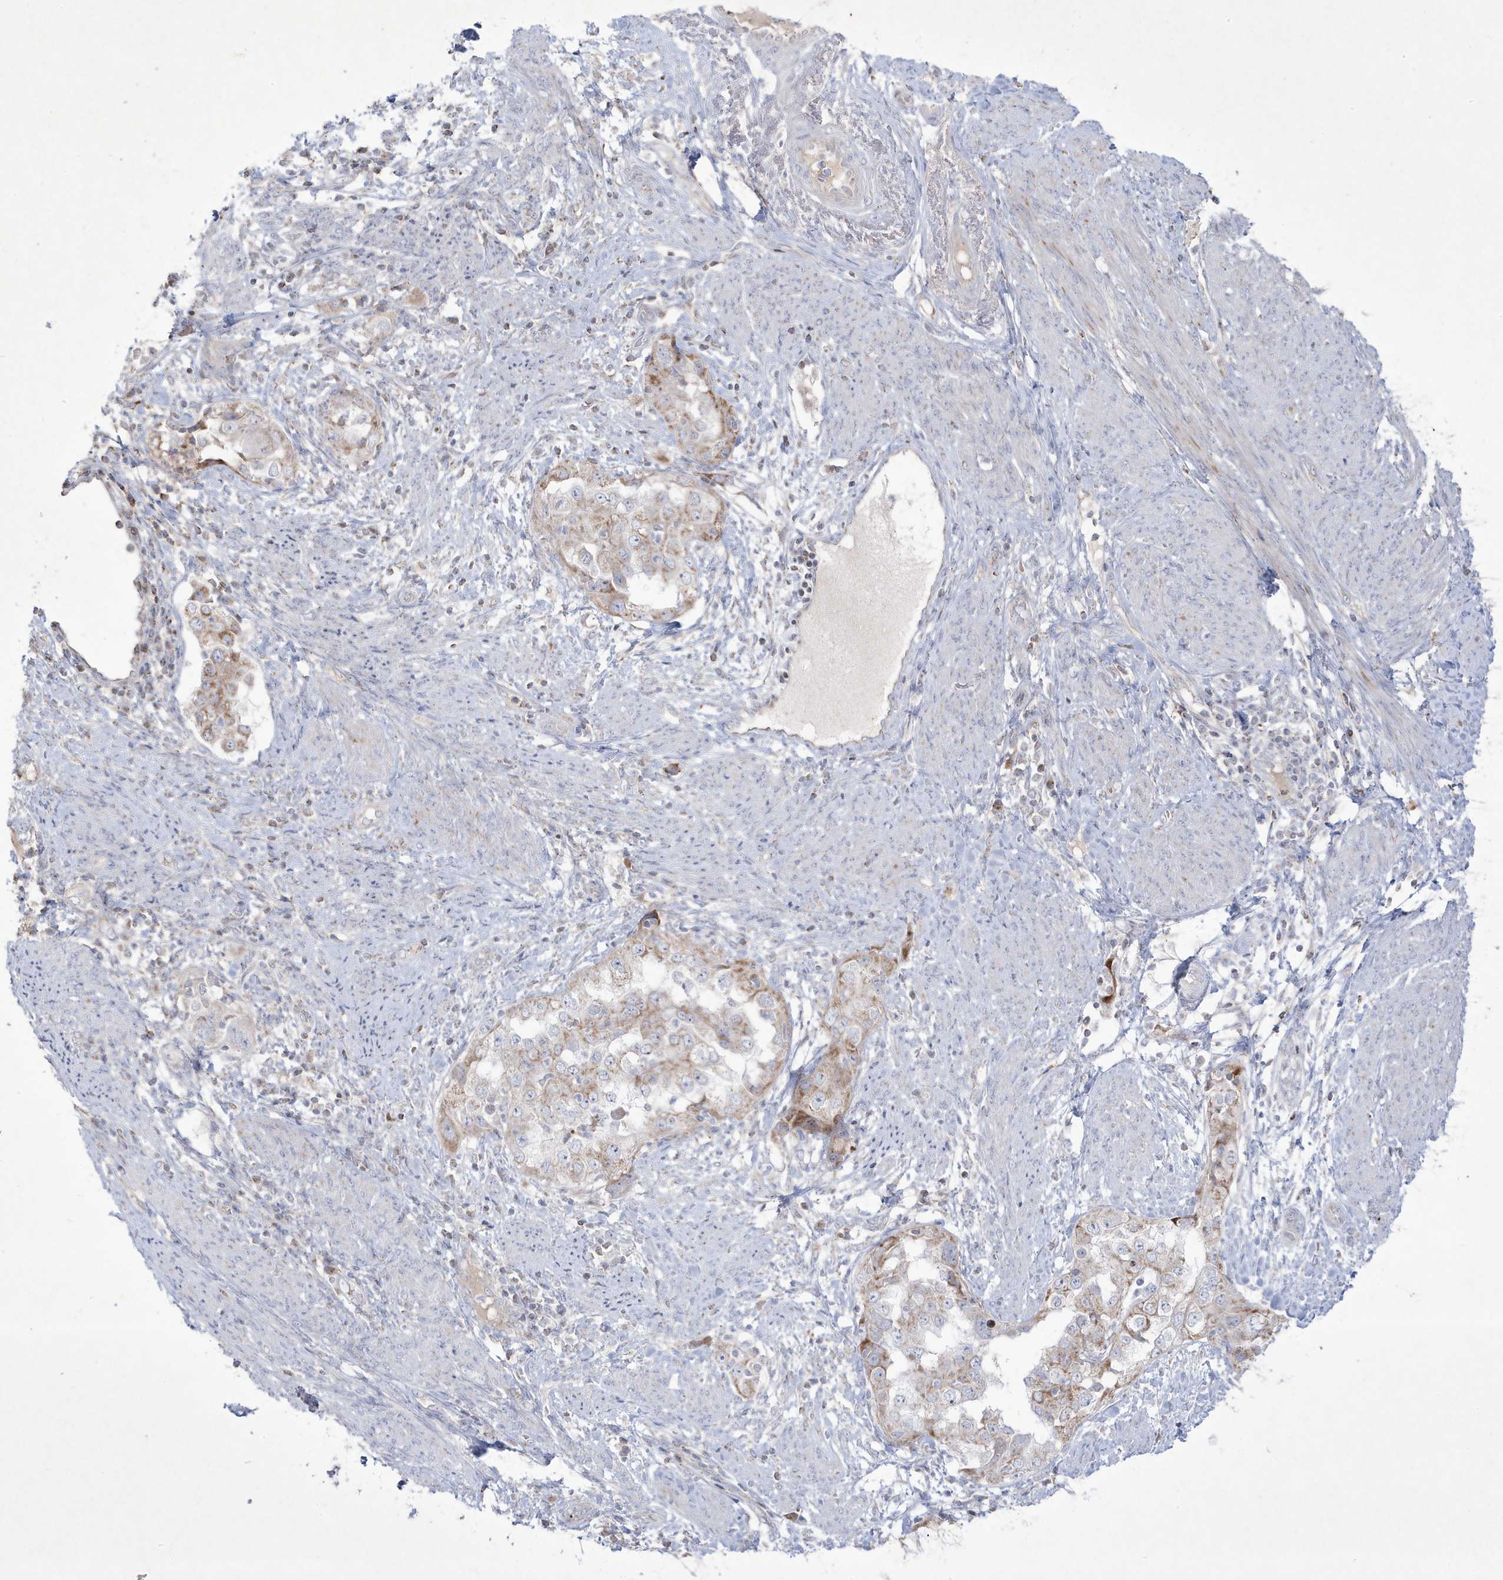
{"staining": {"intensity": "moderate", "quantity": "25%-75%", "location": "cytoplasmic/membranous"}, "tissue": "endometrial cancer", "cell_type": "Tumor cells", "image_type": "cancer", "snomed": [{"axis": "morphology", "description": "Adenocarcinoma, NOS"}, {"axis": "topography", "description": "Endometrium"}], "caption": "Human endometrial cancer stained with a brown dye displays moderate cytoplasmic/membranous positive positivity in approximately 25%-75% of tumor cells.", "gene": "ADAMTSL3", "patient": {"sex": "female", "age": 85}}